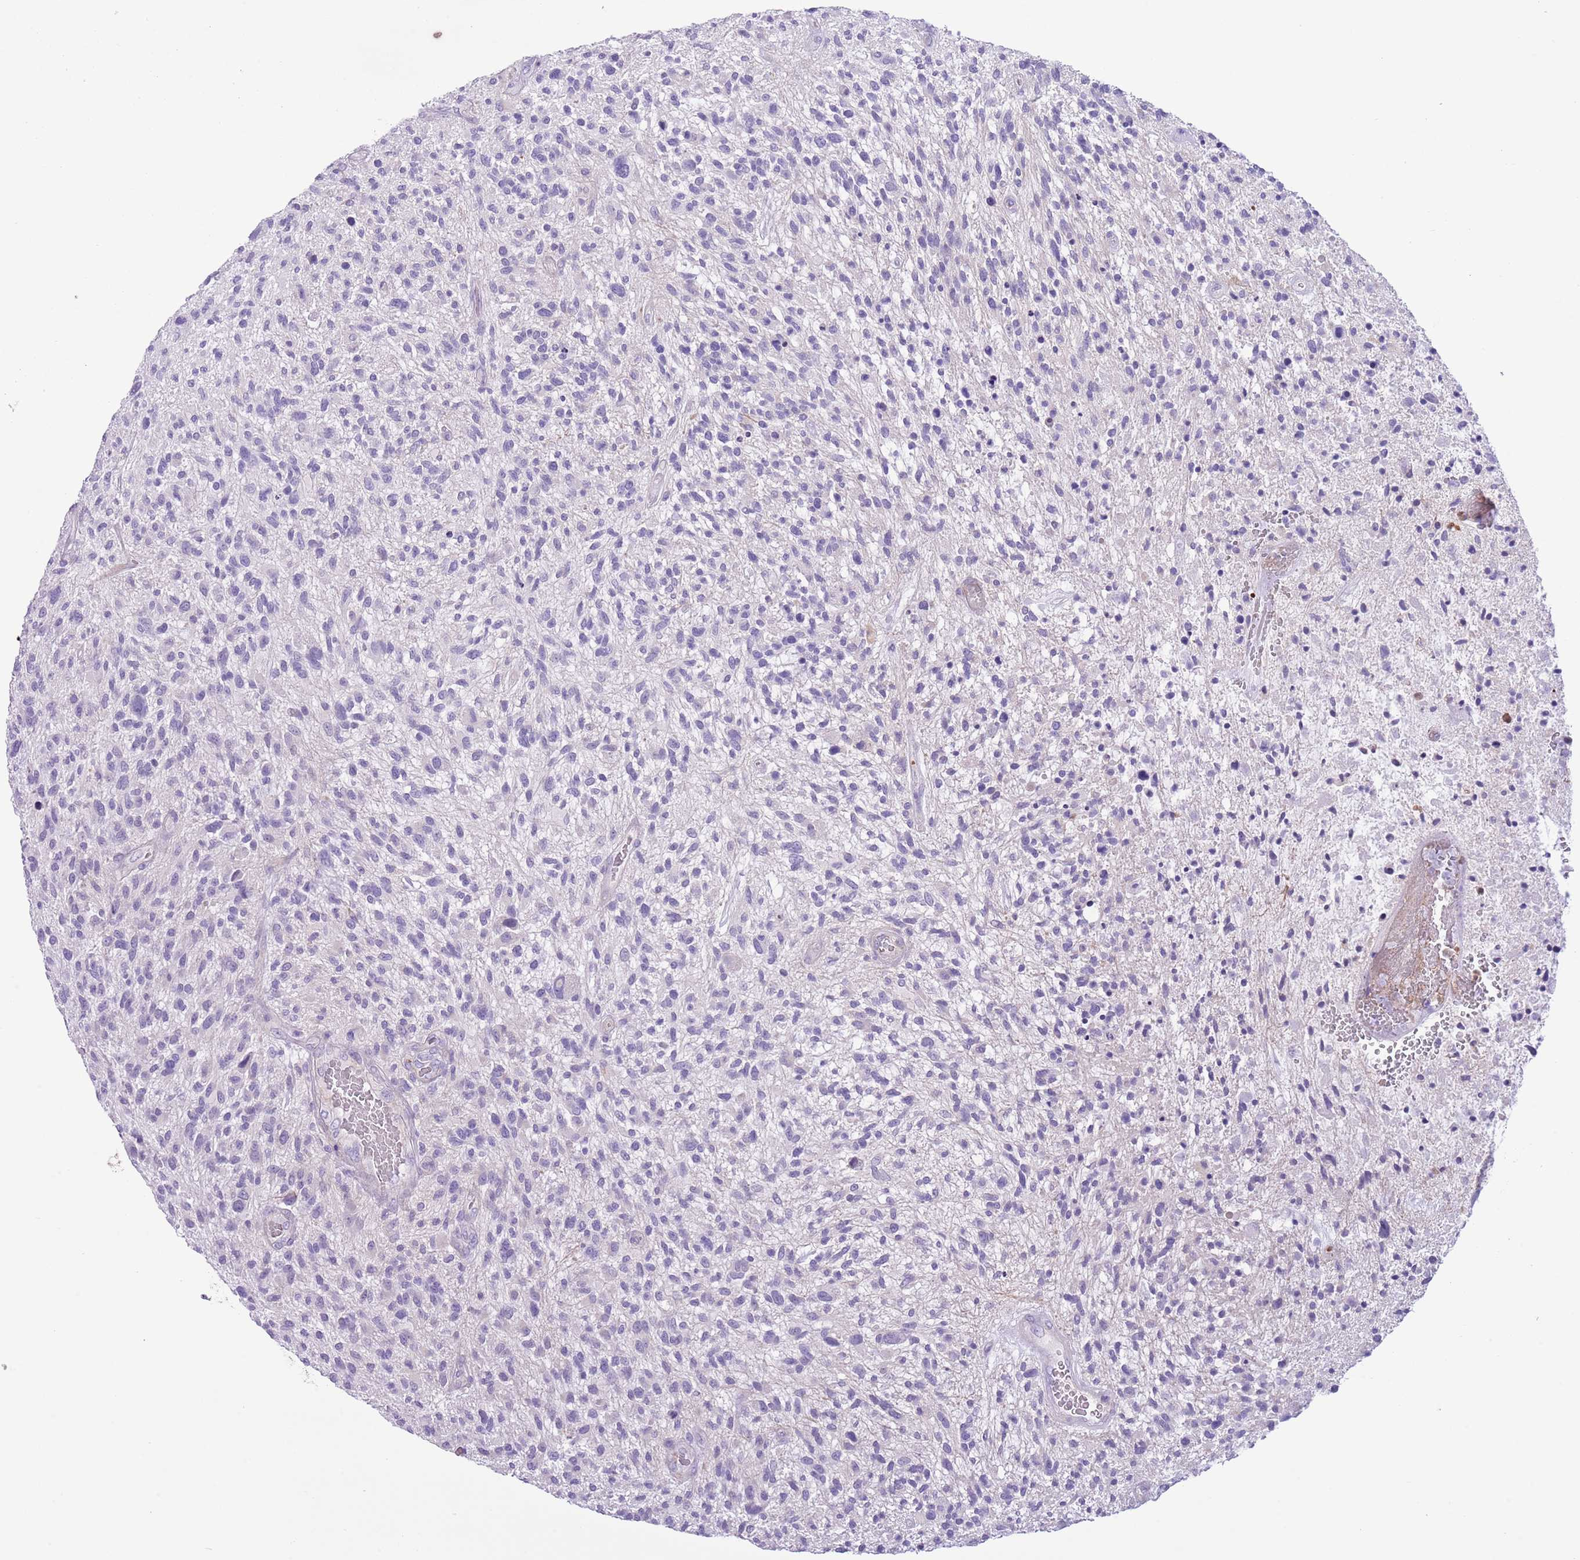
{"staining": {"intensity": "negative", "quantity": "none", "location": "none"}, "tissue": "glioma", "cell_type": "Tumor cells", "image_type": "cancer", "snomed": [{"axis": "morphology", "description": "Glioma, malignant, High grade"}, {"axis": "topography", "description": "Brain"}], "caption": "The image displays no significant positivity in tumor cells of glioma. (DAB (3,3'-diaminobenzidine) immunohistochemistry (IHC) with hematoxylin counter stain).", "gene": "OR6M1", "patient": {"sex": "male", "age": 47}}